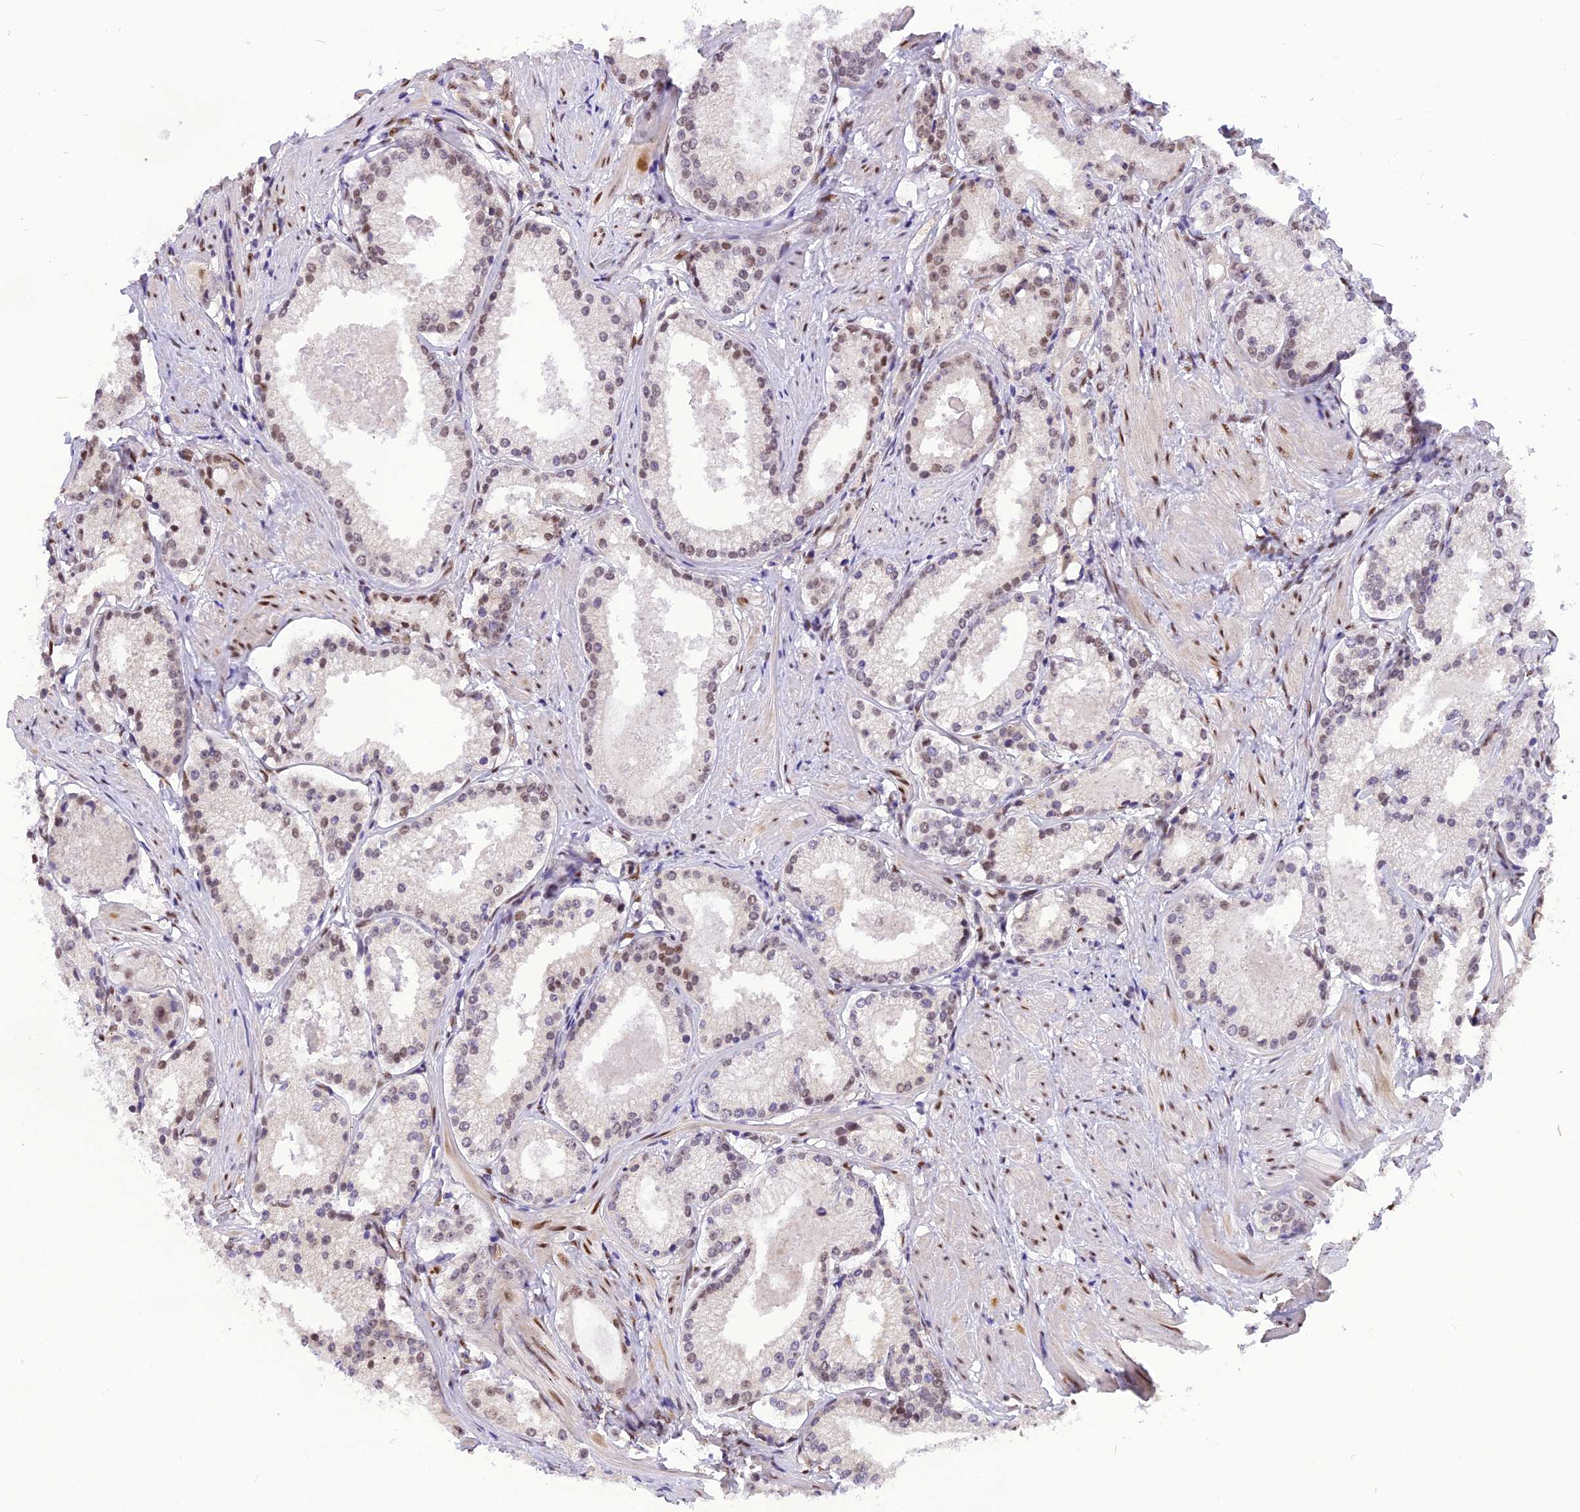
{"staining": {"intensity": "moderate", "quantity": "25%-75%", "location": "nuclear"}, "tissue": "prostate cancer", "cell_type": "Tumor cells", "image_type": "cancer", "snomed": [{"axis": "morphology", "description": "Adenocarcinoma, Low grade"}, {"axis": "topography", "description": "Prostate"}], "caption": "This micrograph demonstrates prostate cancer (low-grade adenocarcinoma) stained with immunohistochemistry (IHC) to label a protein in brown. The nuclear of tumor cells show moderate positivity for the protein. Nuclei are counter-stained blue.", "gene": "IRF2BP1", "patient": {"sex": "male", "age": 57}}